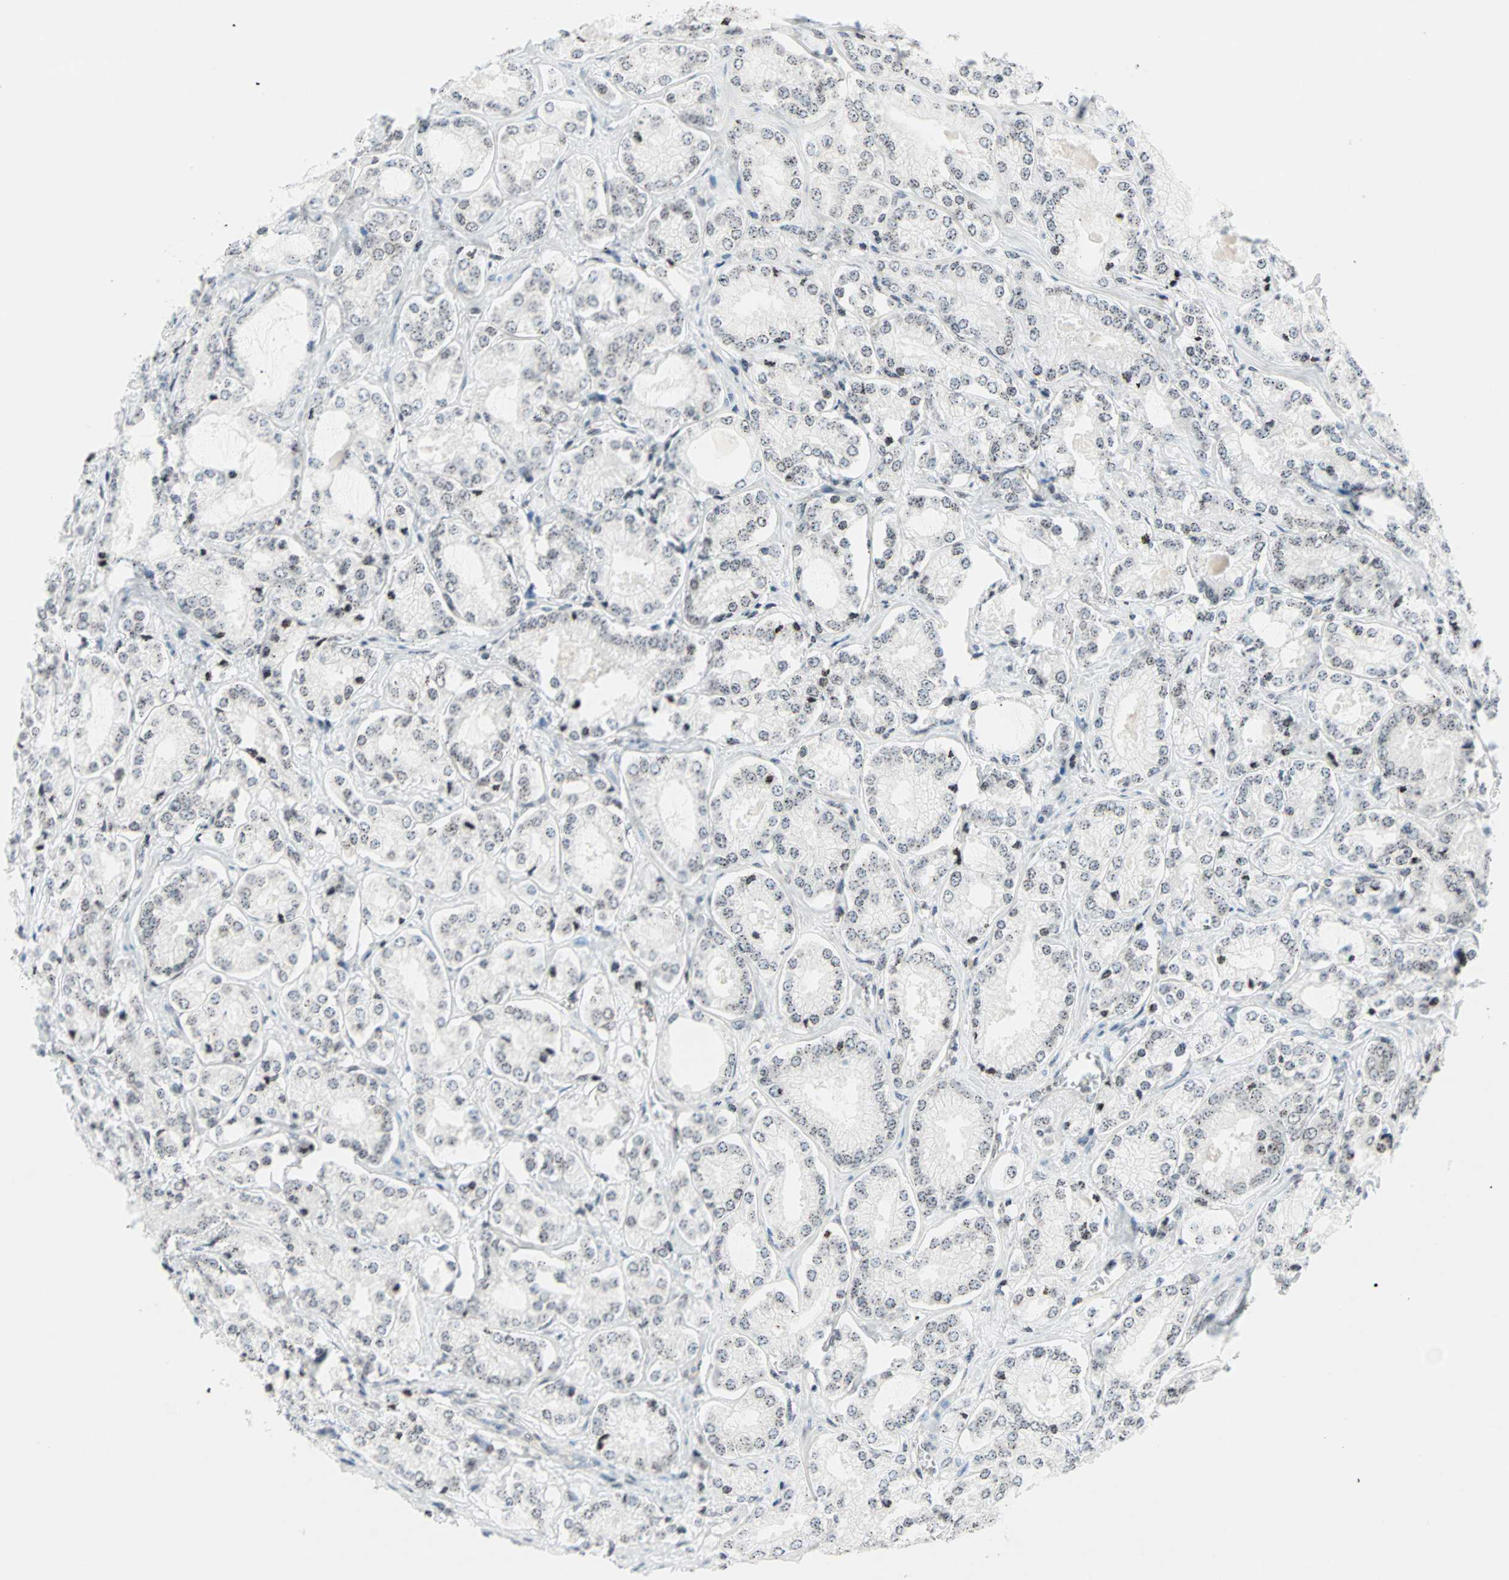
{"staining": {"intensity": "weak", "quantity": ">75%", "location": "nuclear"}, "tissue": "prostate cancer", "cell_type": "Tumor cells", "image_type": "cancer", "snomed": [{"axis": "morphology", "description": "Adenocarcinoma, High grade"}, {"axis": "topography", "description": "Prostate"}], "caption": "Weak nuclear protein positivity is present in about >75% of tumor cells in prostate cancer (high-grade adenocarcinoma).", "gene": "CENPA", "patient": {"sex": "male", "age": 73}}